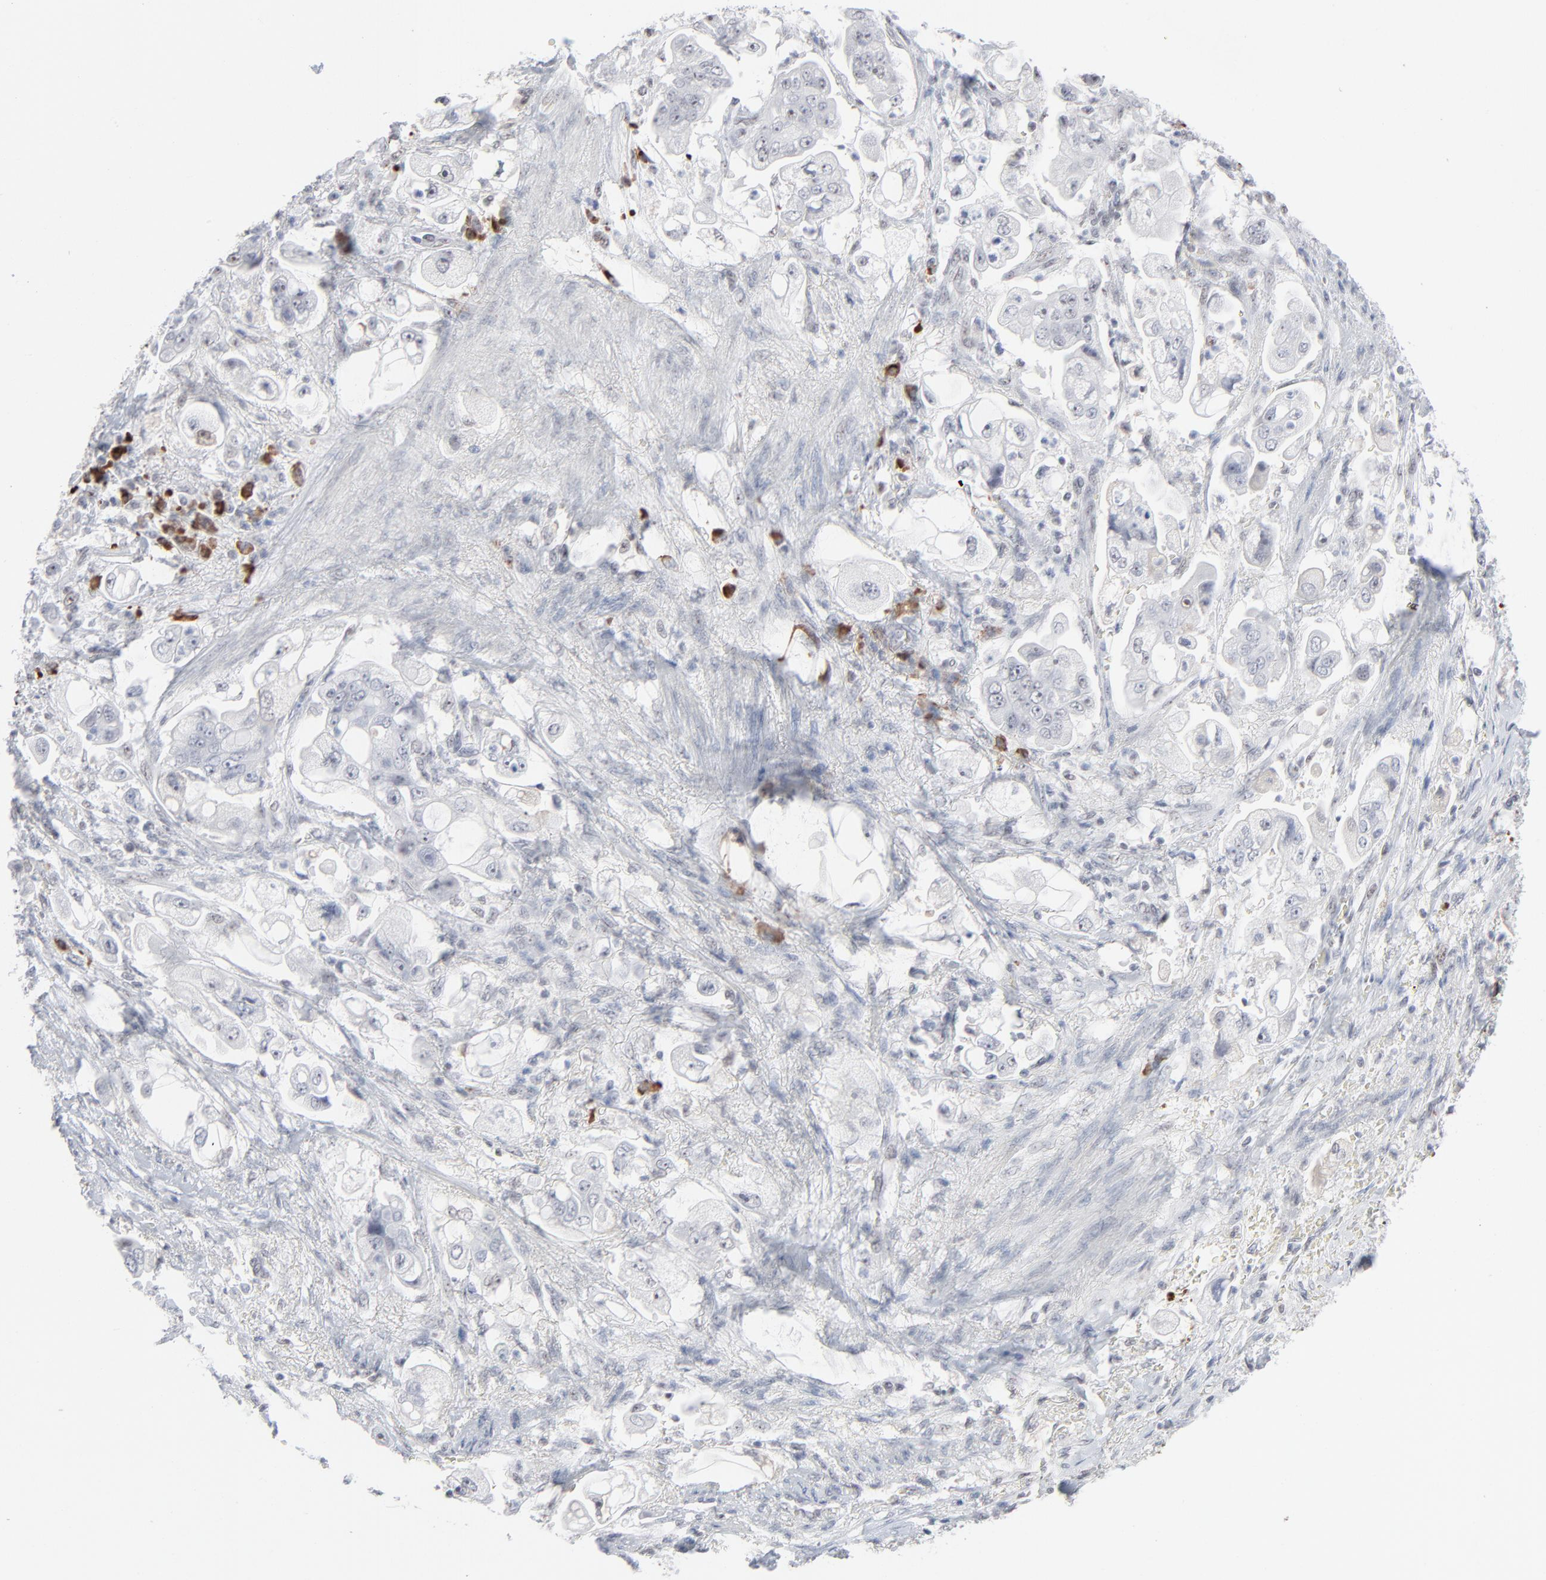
{"staining": {"intensity": "negative", "quantity": "none", "location": "none"}, "tissue": "stomach cancer", "cell_type": "Tumor cells", "image_type": "cancer", "snomed": [{"axis": "morphology", "description": "Adenocarcinoma, NOS"}, {"axis": "topography", "description": "Stomach"}], "caption": "Immunohistochemical staining of human stomach cancer (adenocarcinoma) exhibits no significant positivity in tumor cells.", "gene": "MPHOSPH6", "patient": {"sex": "male", "age": 62}}